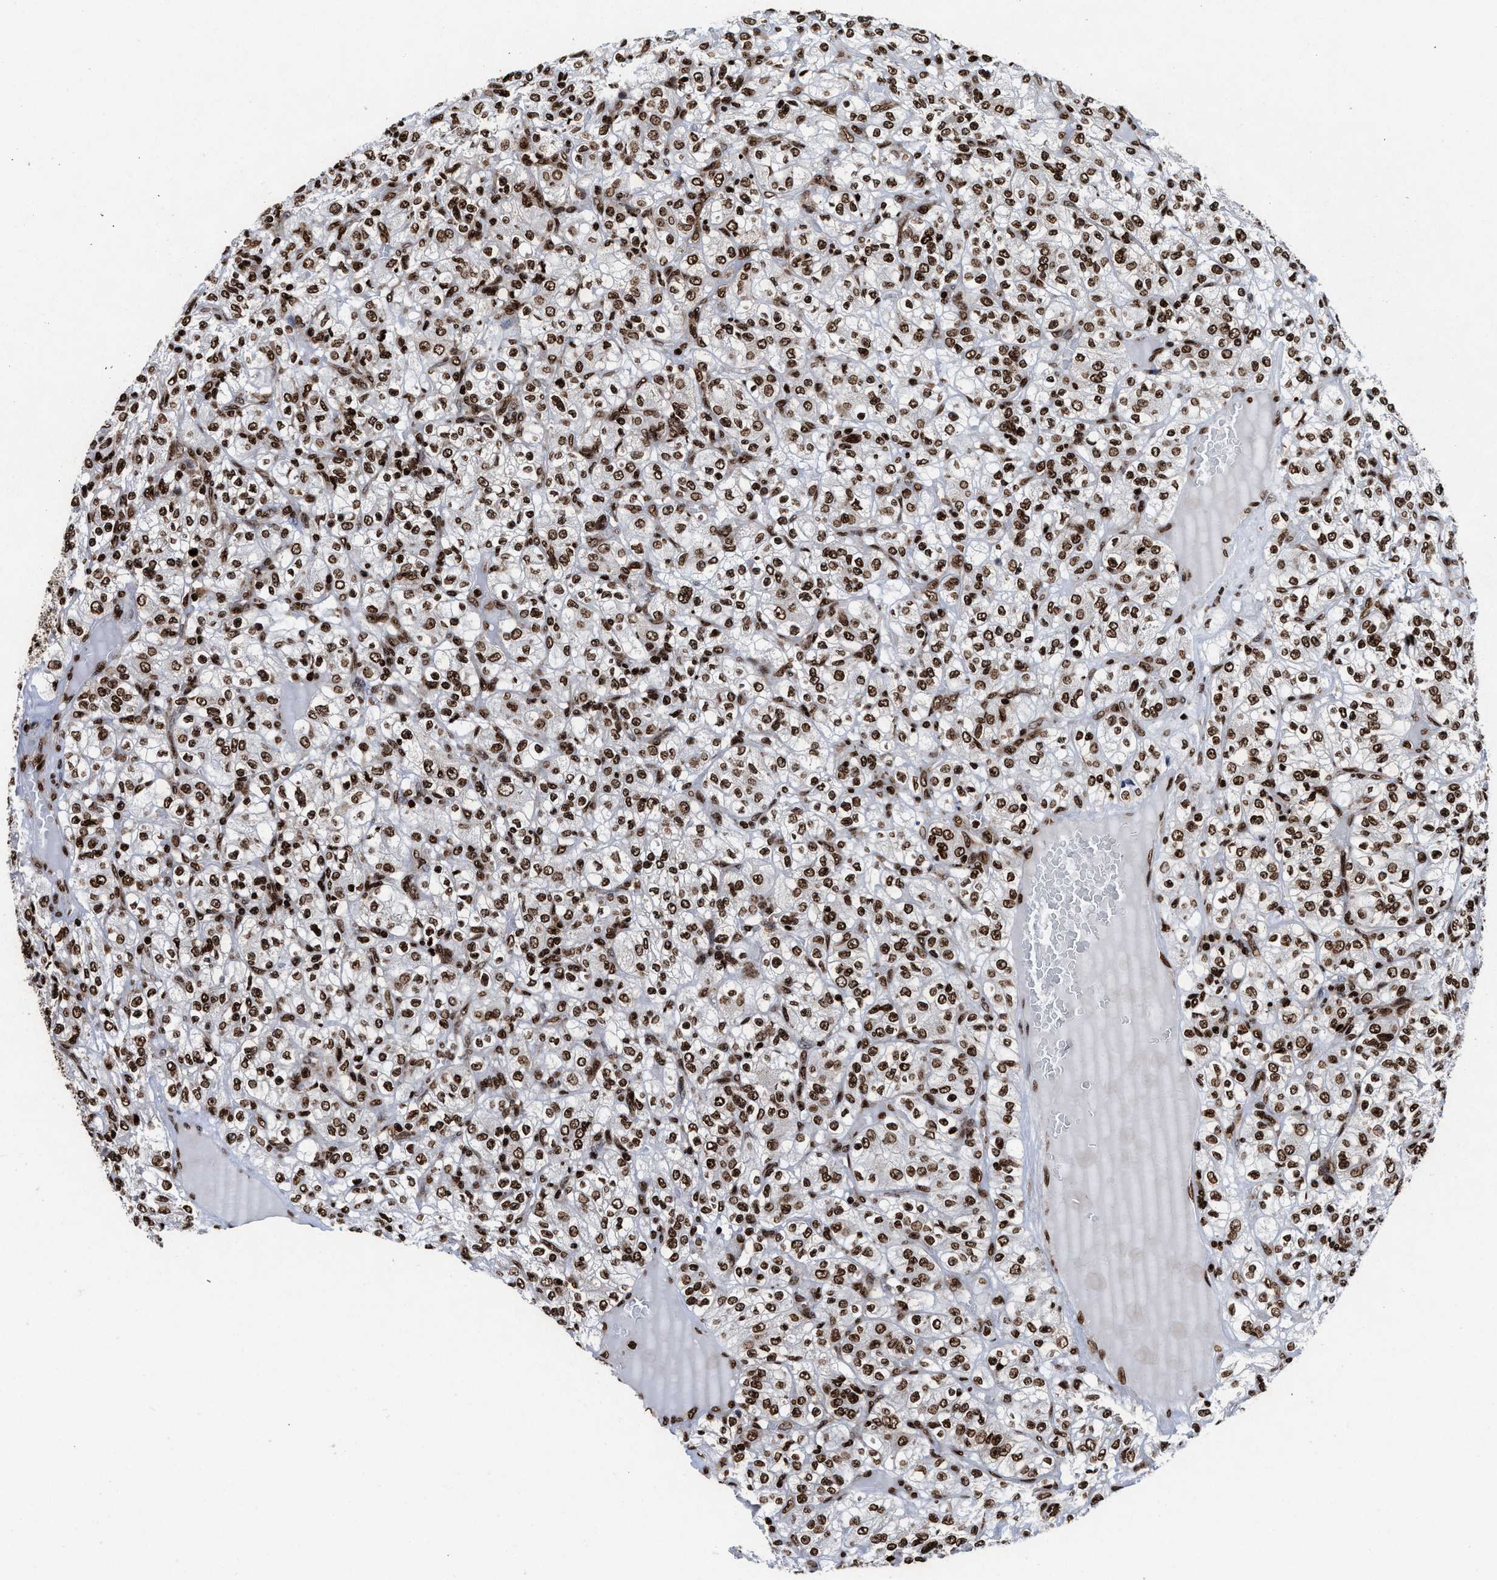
{"staining": {"intensity": "strong", "quantity": ">75%", "location": "nuclear"}, "tissue": "renal cancer", "cell_type": "Tumor cells", "image_type": "cancer", "snomed": [{"axis": "morphology", "description": "Normal tissue, NOS"}, {"axis": "morphology", "description": "Adenocarcinoma, NOS"}, {"axis": "topography", "description": "Kidney"}], "caption": "A brown stain shows strong nuclear expression of a protein in renal adenocarcinoma tumor cells.", "gene": "ALYREF", "patient": {"sex": "female", "age": 72}}